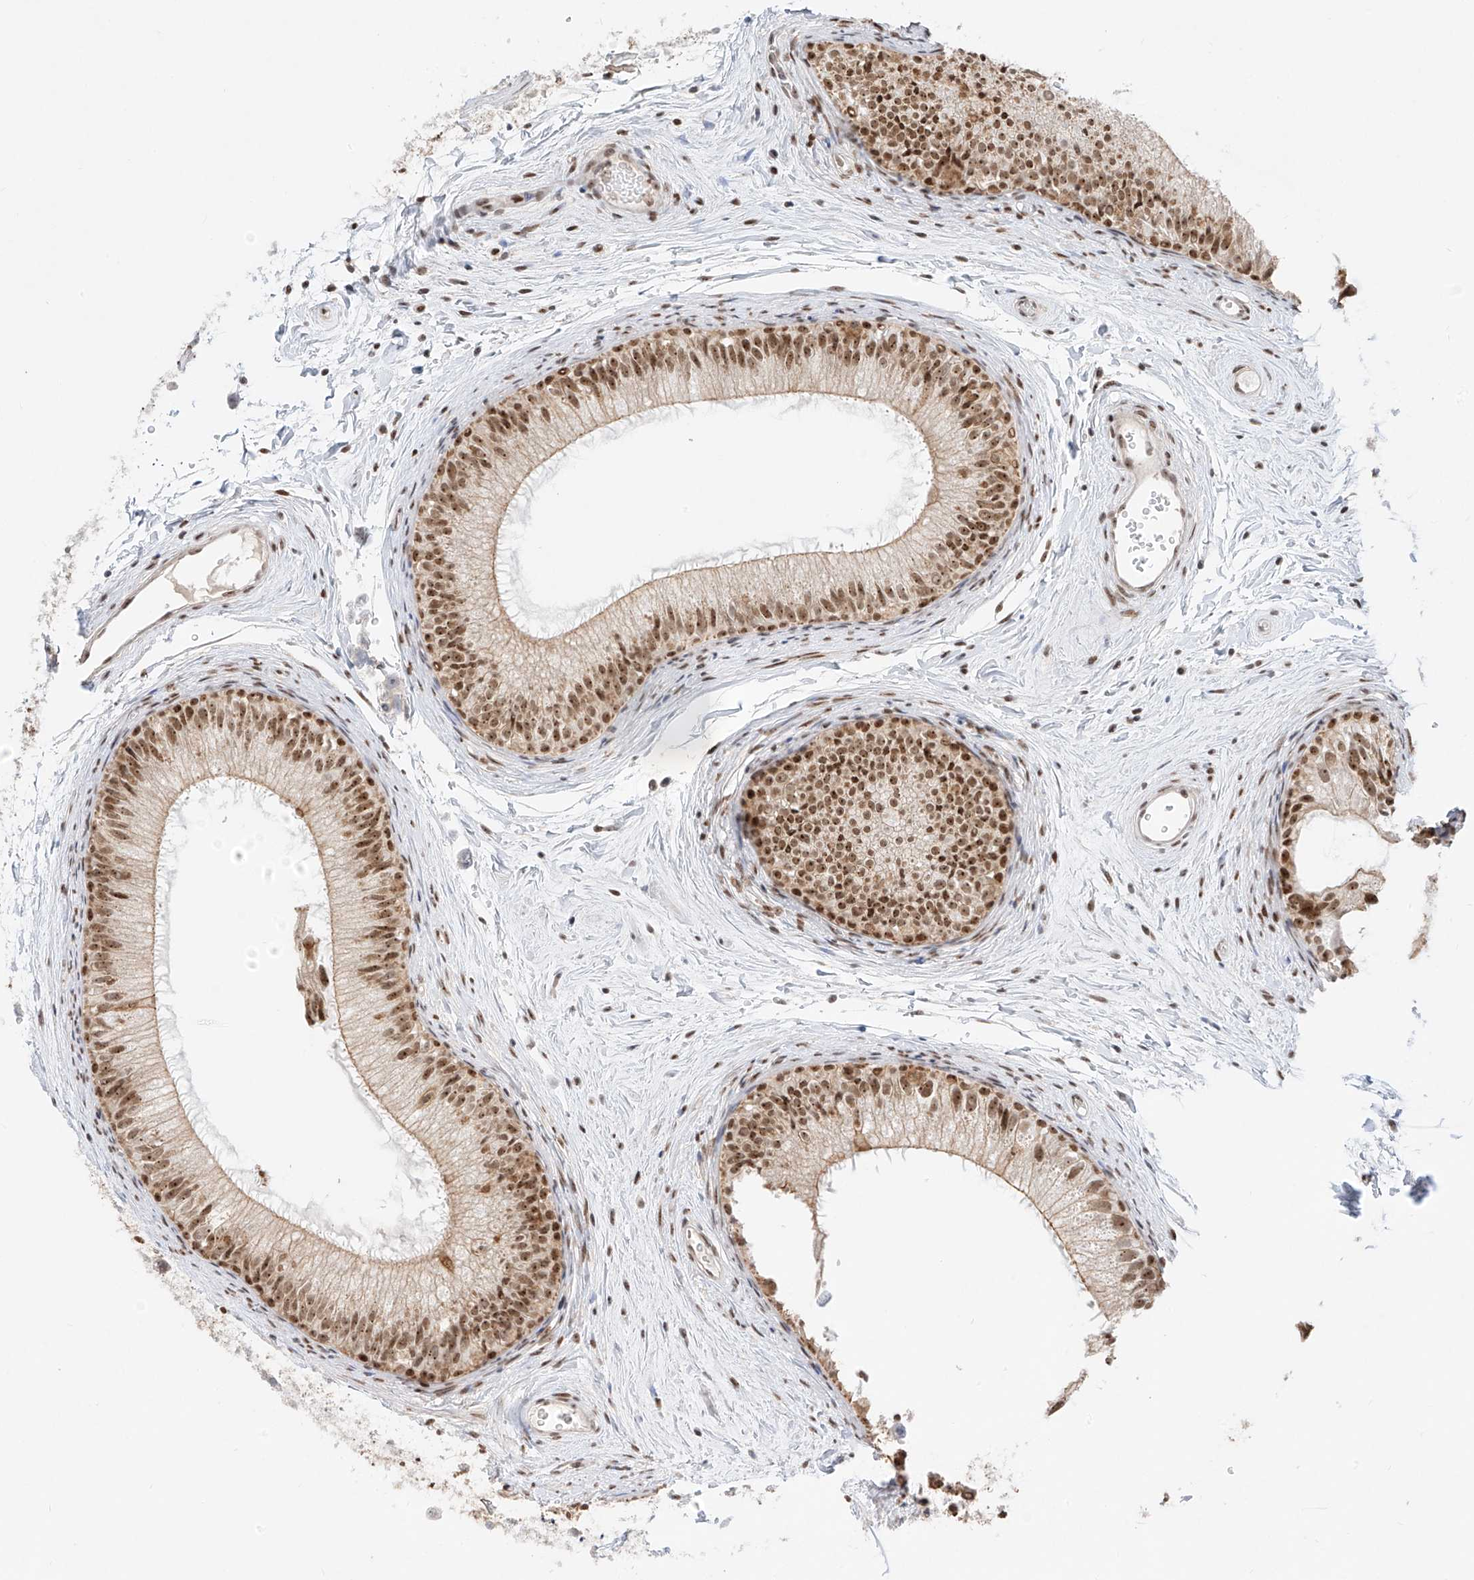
{"staining": {"intensity": "moderate", "quantity": ">75%", "location": "cytoplasmic/membranous,nuclear"}, "tissue": "epididymis", "cell_type": "Glandular cells", "image_type": "normal", "snomed": [{"axis": "morphology", "description": "Normal tissue, NOS"}, {"axis": "topography", "description": "Epididymis"}], "caption": "Immunohistochemistry (IHC) (DAB (3,3'-diaminobenzidine)) staining of normal human epididymis exhibits moderate cytoplasmic/membranous,nuclear protein staining in approximately >75% of glandular cells. The staining was performed using DAB (3,3'-diaminobenzidine), with brown indicating positive protein expression. Nuclei are stained blue with hematoxylin.", "gene": "ZNF512", "patient": {"sex": "male", "age": 34}}